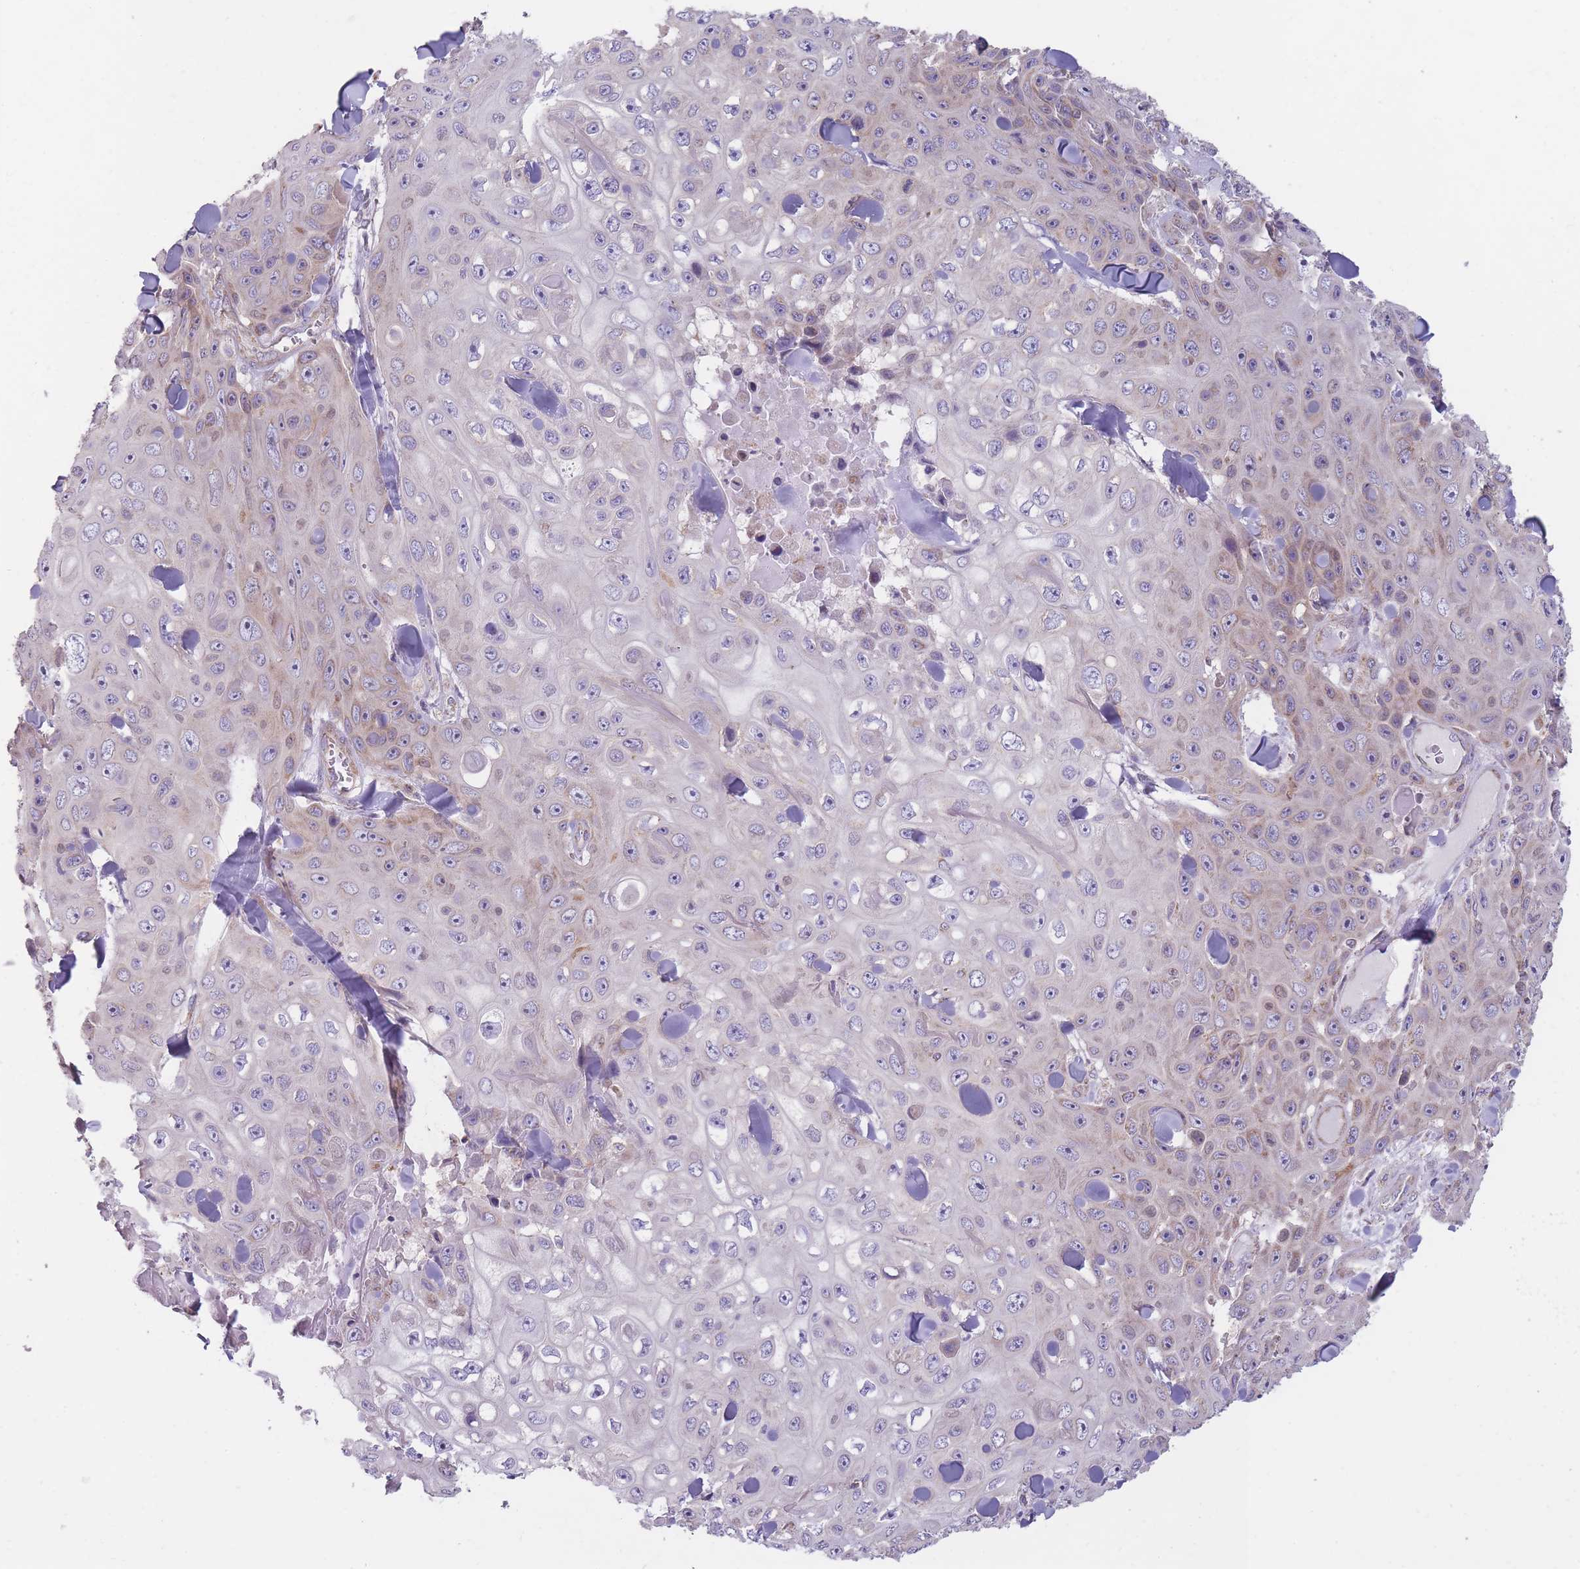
{"staining": {"intensity": "weak", "quantity": "<25%", "location": "cytoplasmic/membranous"}, "tissue": "skin cancer", "cell_type": "Tumor cells", "image_type": "cancer", "snomed": [{"axis": "morphology", "description": "Squamous cell carcinoma, NOS"}, {"axis": "topography", "description": "Skin"}], "caption": "Human skin cancer (squamous cell carcinoma) stained for a protein using IHC shows no positivity in tumor cells.", "gene": "NDUFA9", "patient": {"sex": "male", "age": 82}}